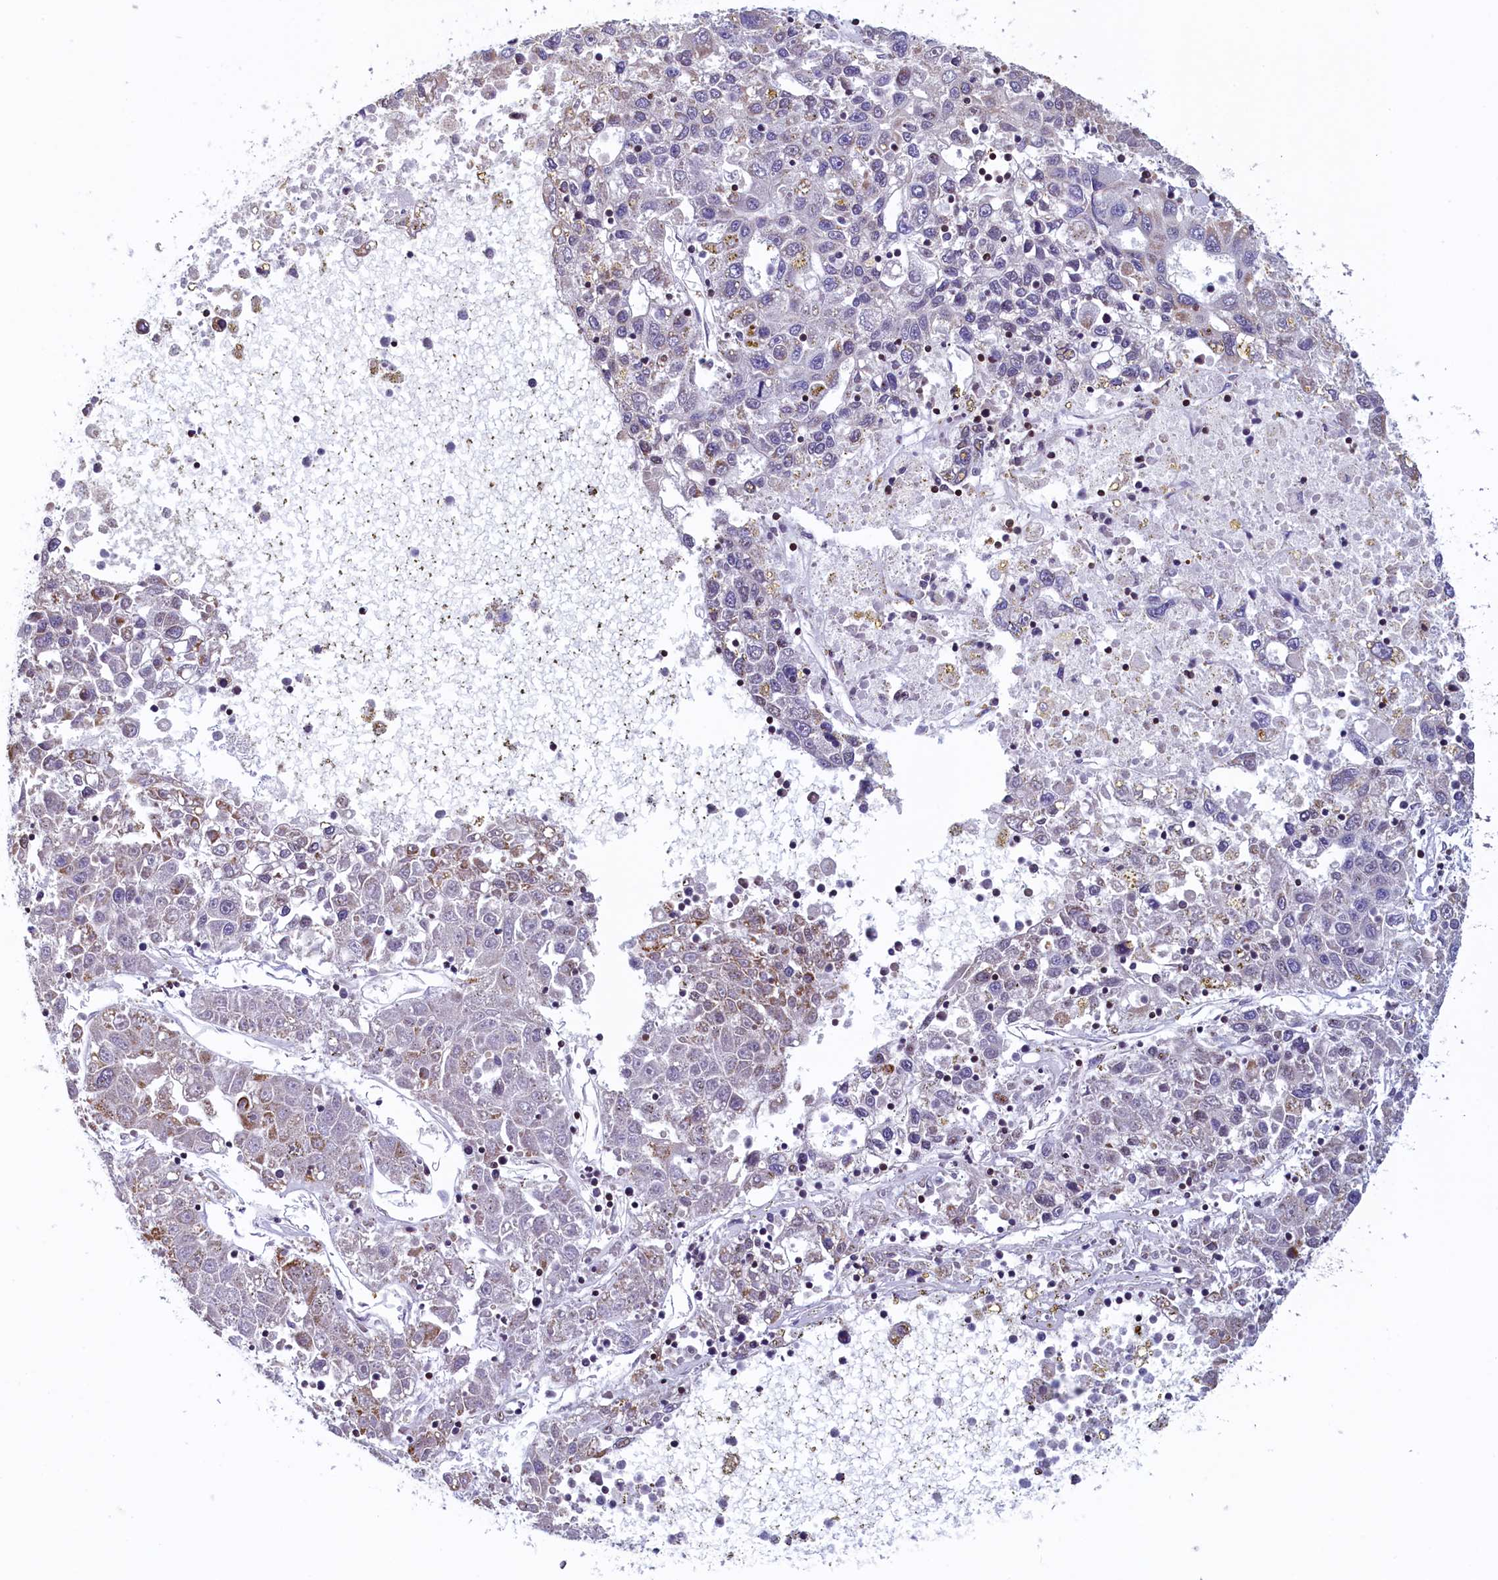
{"staining": {"intensity": "weak", "quantity": "<25%", "location": "cytoplasmic/membranous"}, "tissue": "liver cancer", "cell_type": "Tumor cells", "image_type": "cancer", "snomed": [{"axis": "morphology", "description": "Carcinoma, Hepatocellular, NOS"}, {"axis": "topography", "description": "Liver"}], "caption": "DAB immunohistochemical staining of human hepatocellular carcinoma (liver) exhibits no significant positivity in tumor cells. Nuclei are stained in blue.", "gene": "TRAF3IP3", "patient": {"sex": "male", "age": 49}}